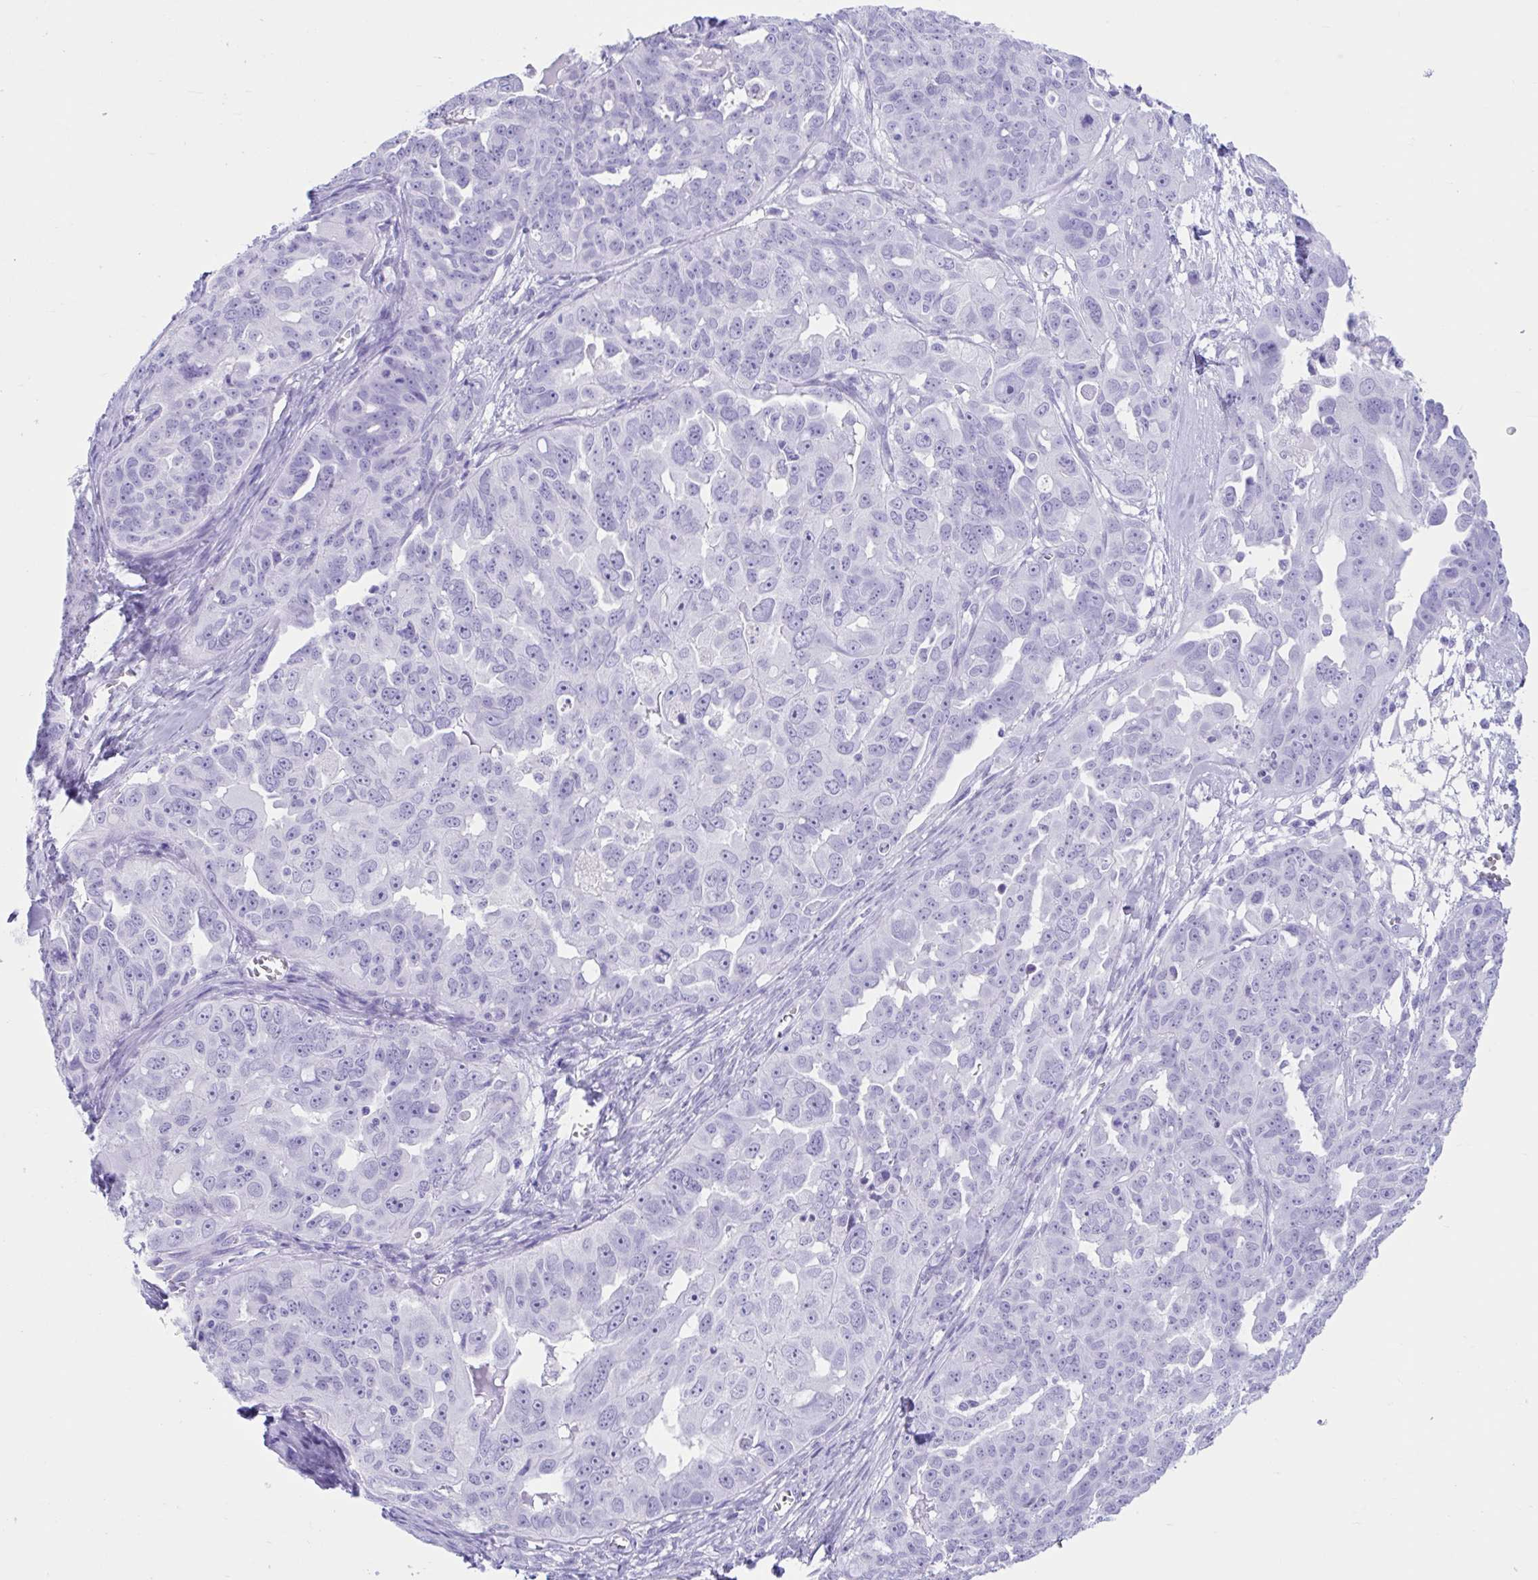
{"staining": {"intensity": "negative", "quantity": "none", "location": "none"}, "tissue": "ovarian cancer", "cell_type": "Tumor cells", "image_type": "cancer", "snomed": [{"axis": "morphology", "description": "Carcinoma, endometroid"}, {"axis": "topography", "description": "Ovary"}], "caption": "High magnification brightfield microscopy of ovarian cancer (endometroid carcinoma) stained with DAB (3,3'-diaminobenzidine) (brown) and counterstained with hematoxylin (blue): tumor cells show no significant staining.", "gene": "TMEM35A", "patient": {"sex": "female", "age": 70}}